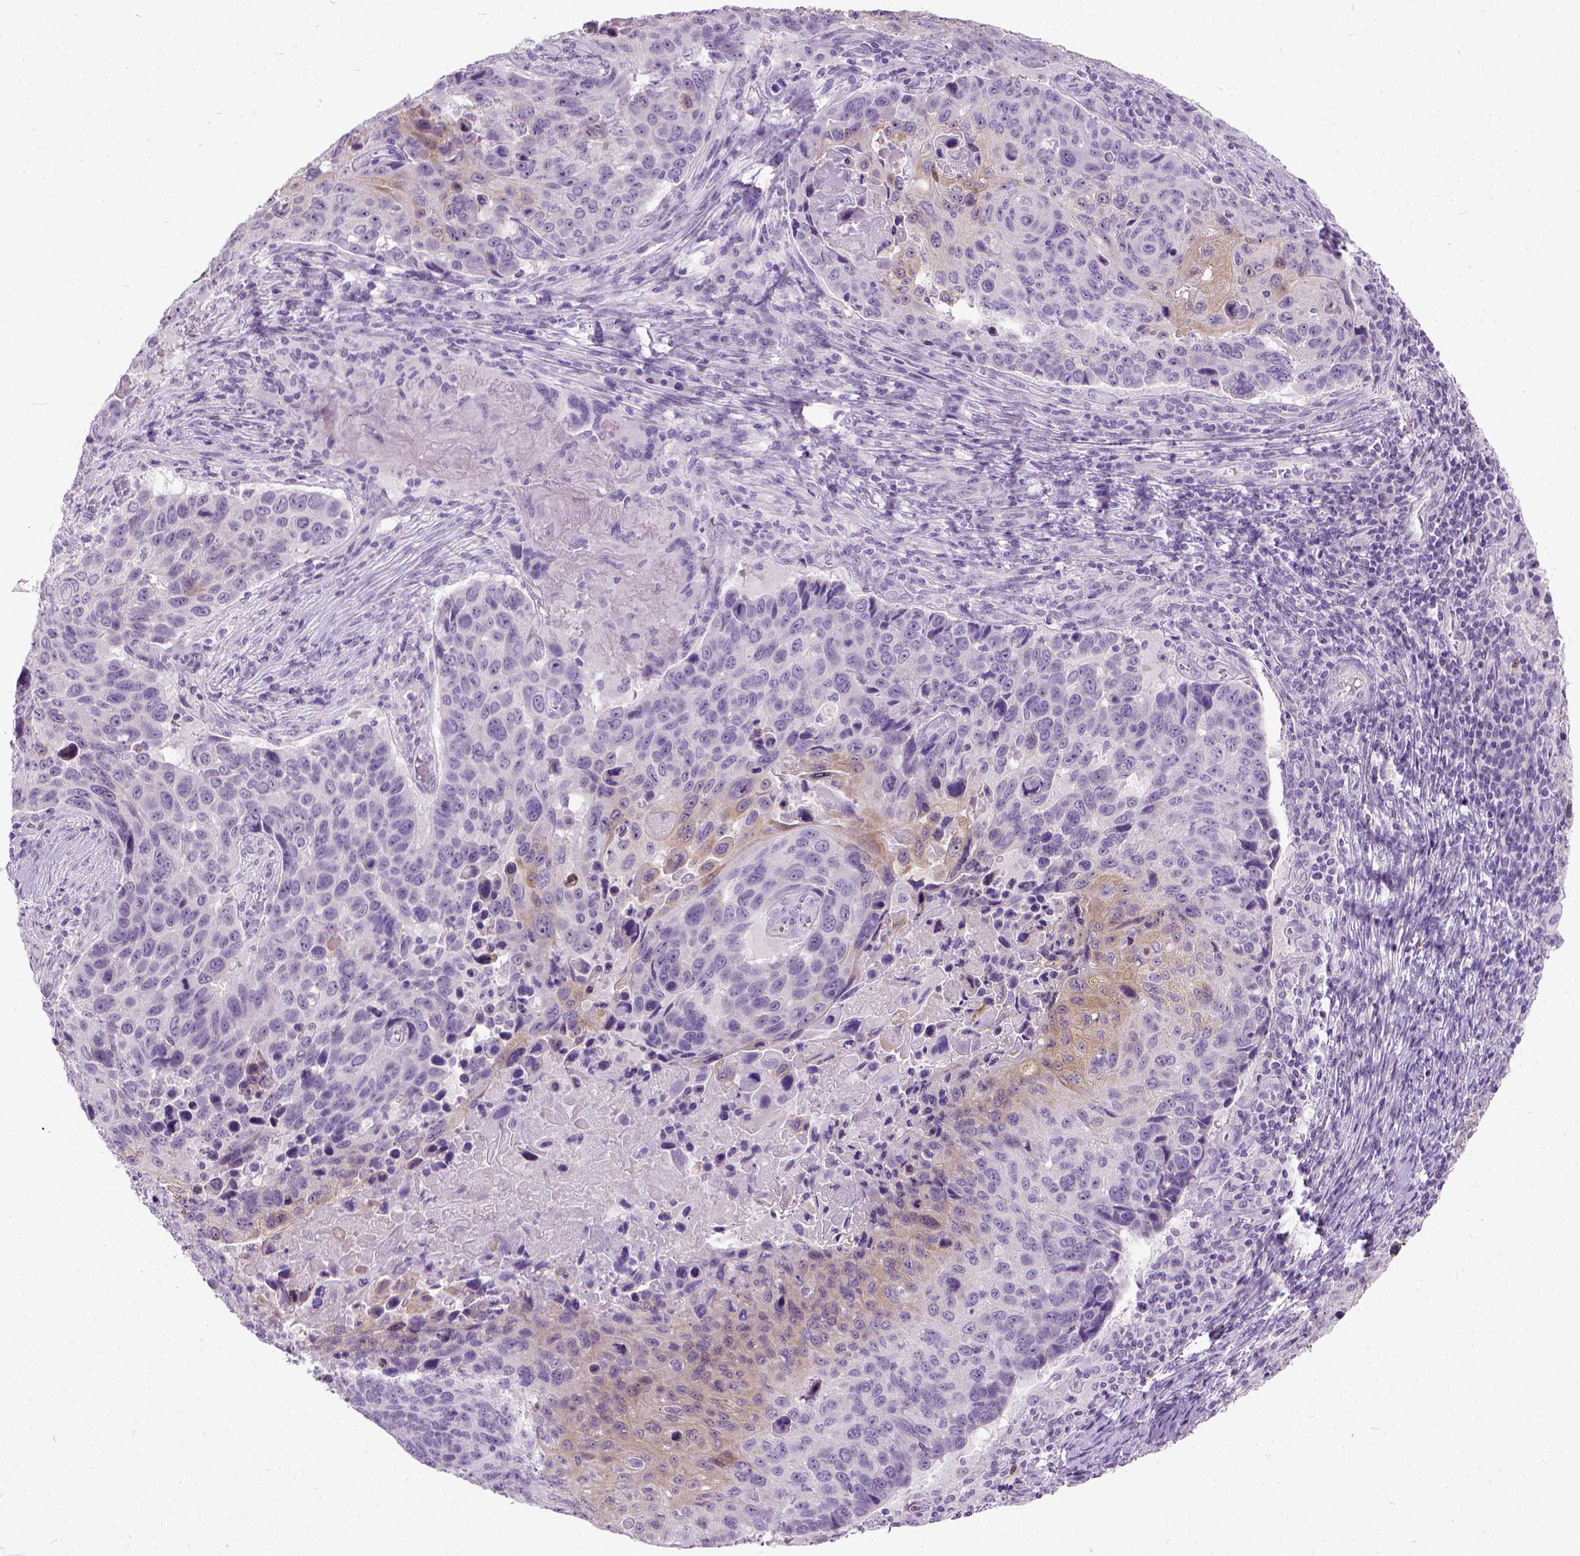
{"staining": {"intensity": "moderate", "quantity": "<25%", "location": "cytoplasmic/membranous"}, "tissue": "lung cancer", "cell_type": "Tumor cells", "image_type": "cancer", "snomed": [{"axis": "morphology", "description": "Squamous cell carcinoma, NOS"}, {"axis": "topography", "description": "Lung"}], "caption": "Lung cancer (squamous cell carcinoma) stained with IHC exhibits moderate cytoplasmic/membranous positivity in about <25% of tumor cells.", "gene": "MAPT", "patient": {"sex": "male", "age": 68}}